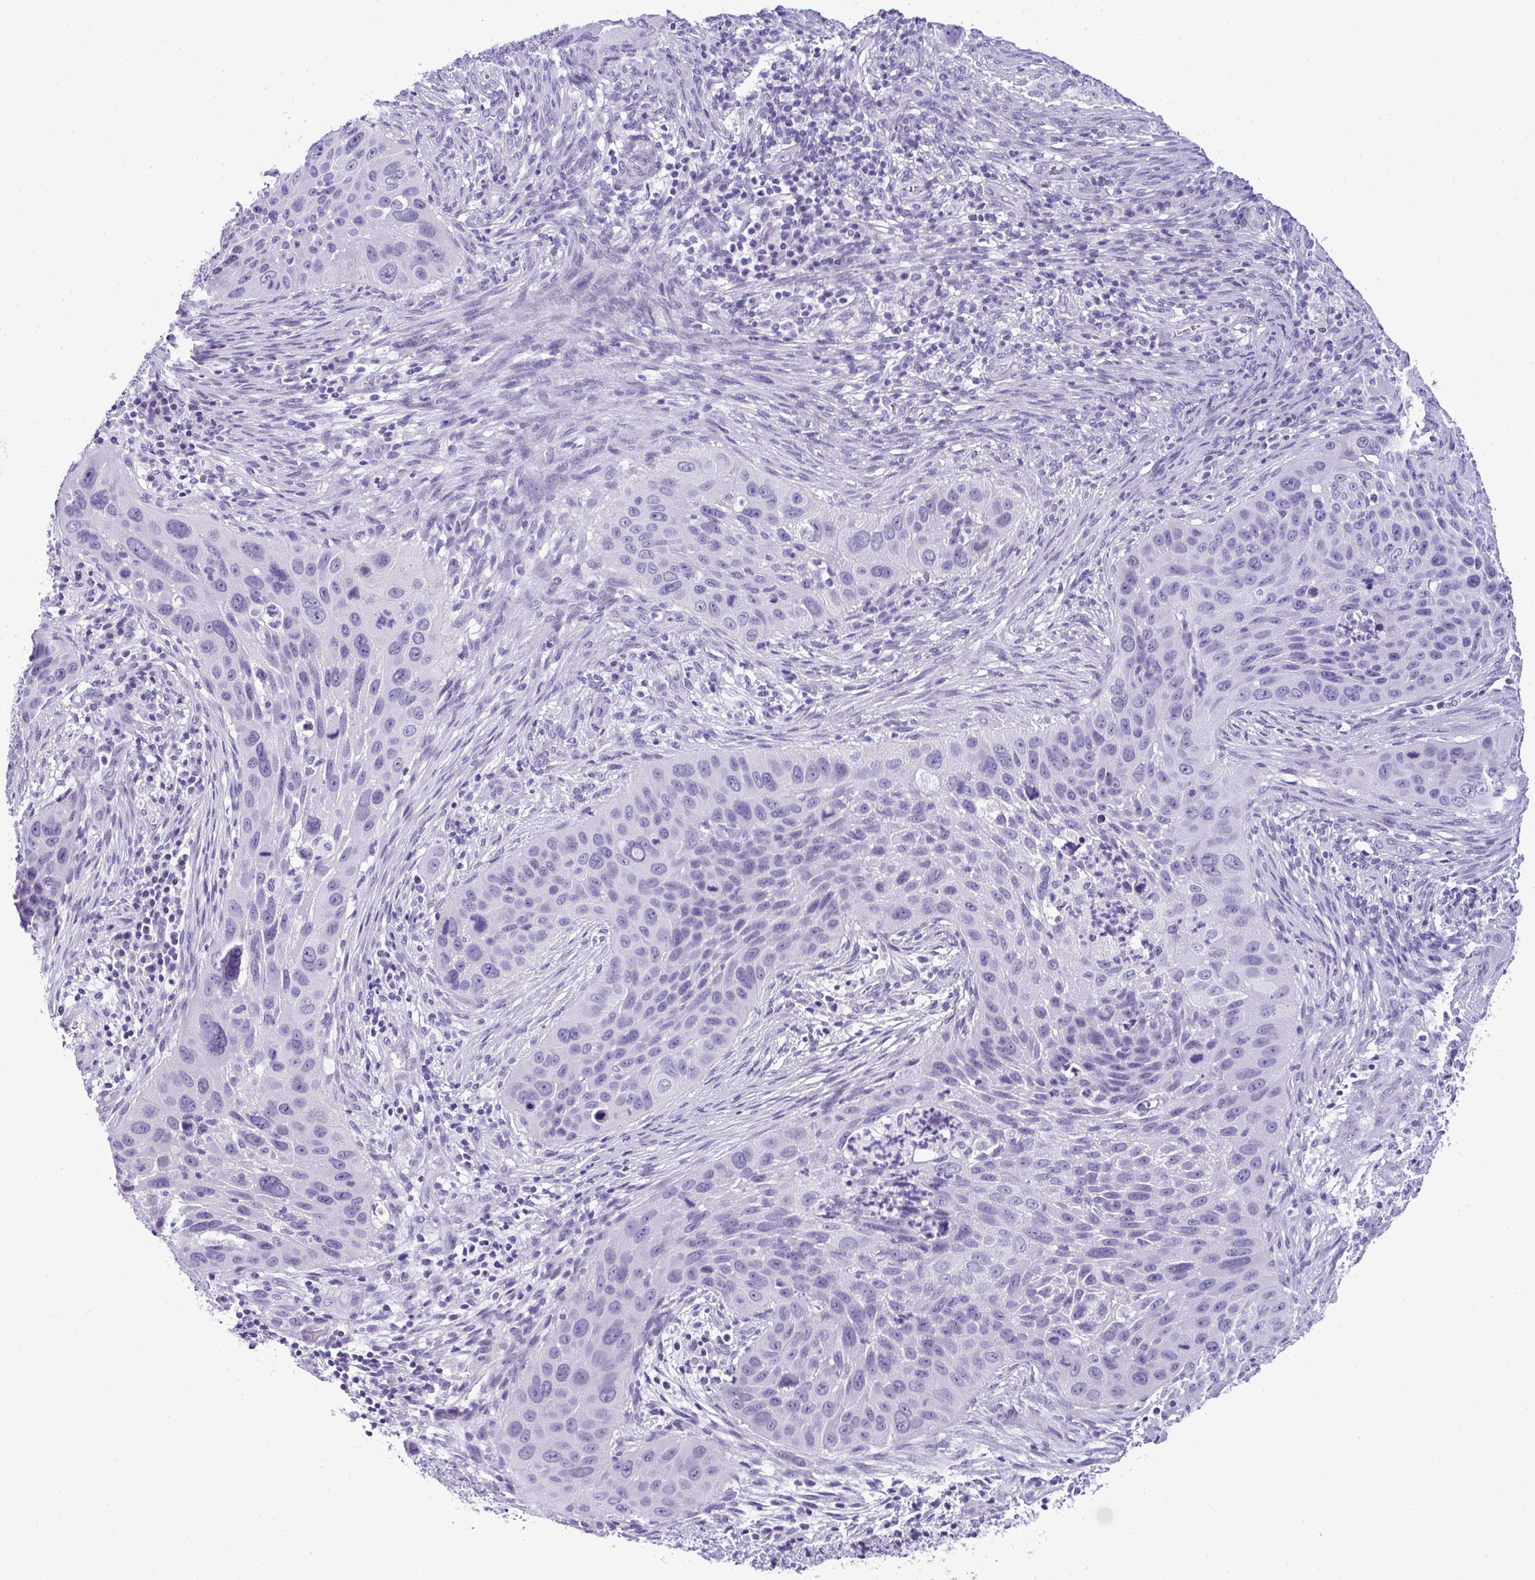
{"staining": {"intensity": "negative", "quantity": "none", "location": "none"}, "tissue": "lung cancer", "cell_type": "Tumor cells", "image_type": "cancer", "snomed": [{"axis": "morphology", "description": "Squamous cell carcinoma, NOS"}, {"axis": "topography", "description": "Lung"}], "caption": "Human lung cancer (squamous cell carcinoma) stained for a protein using IHC reveals no staining in tumor cells.", "gene": "RNF183", "patient": {"sex": "male", "age": 63}}